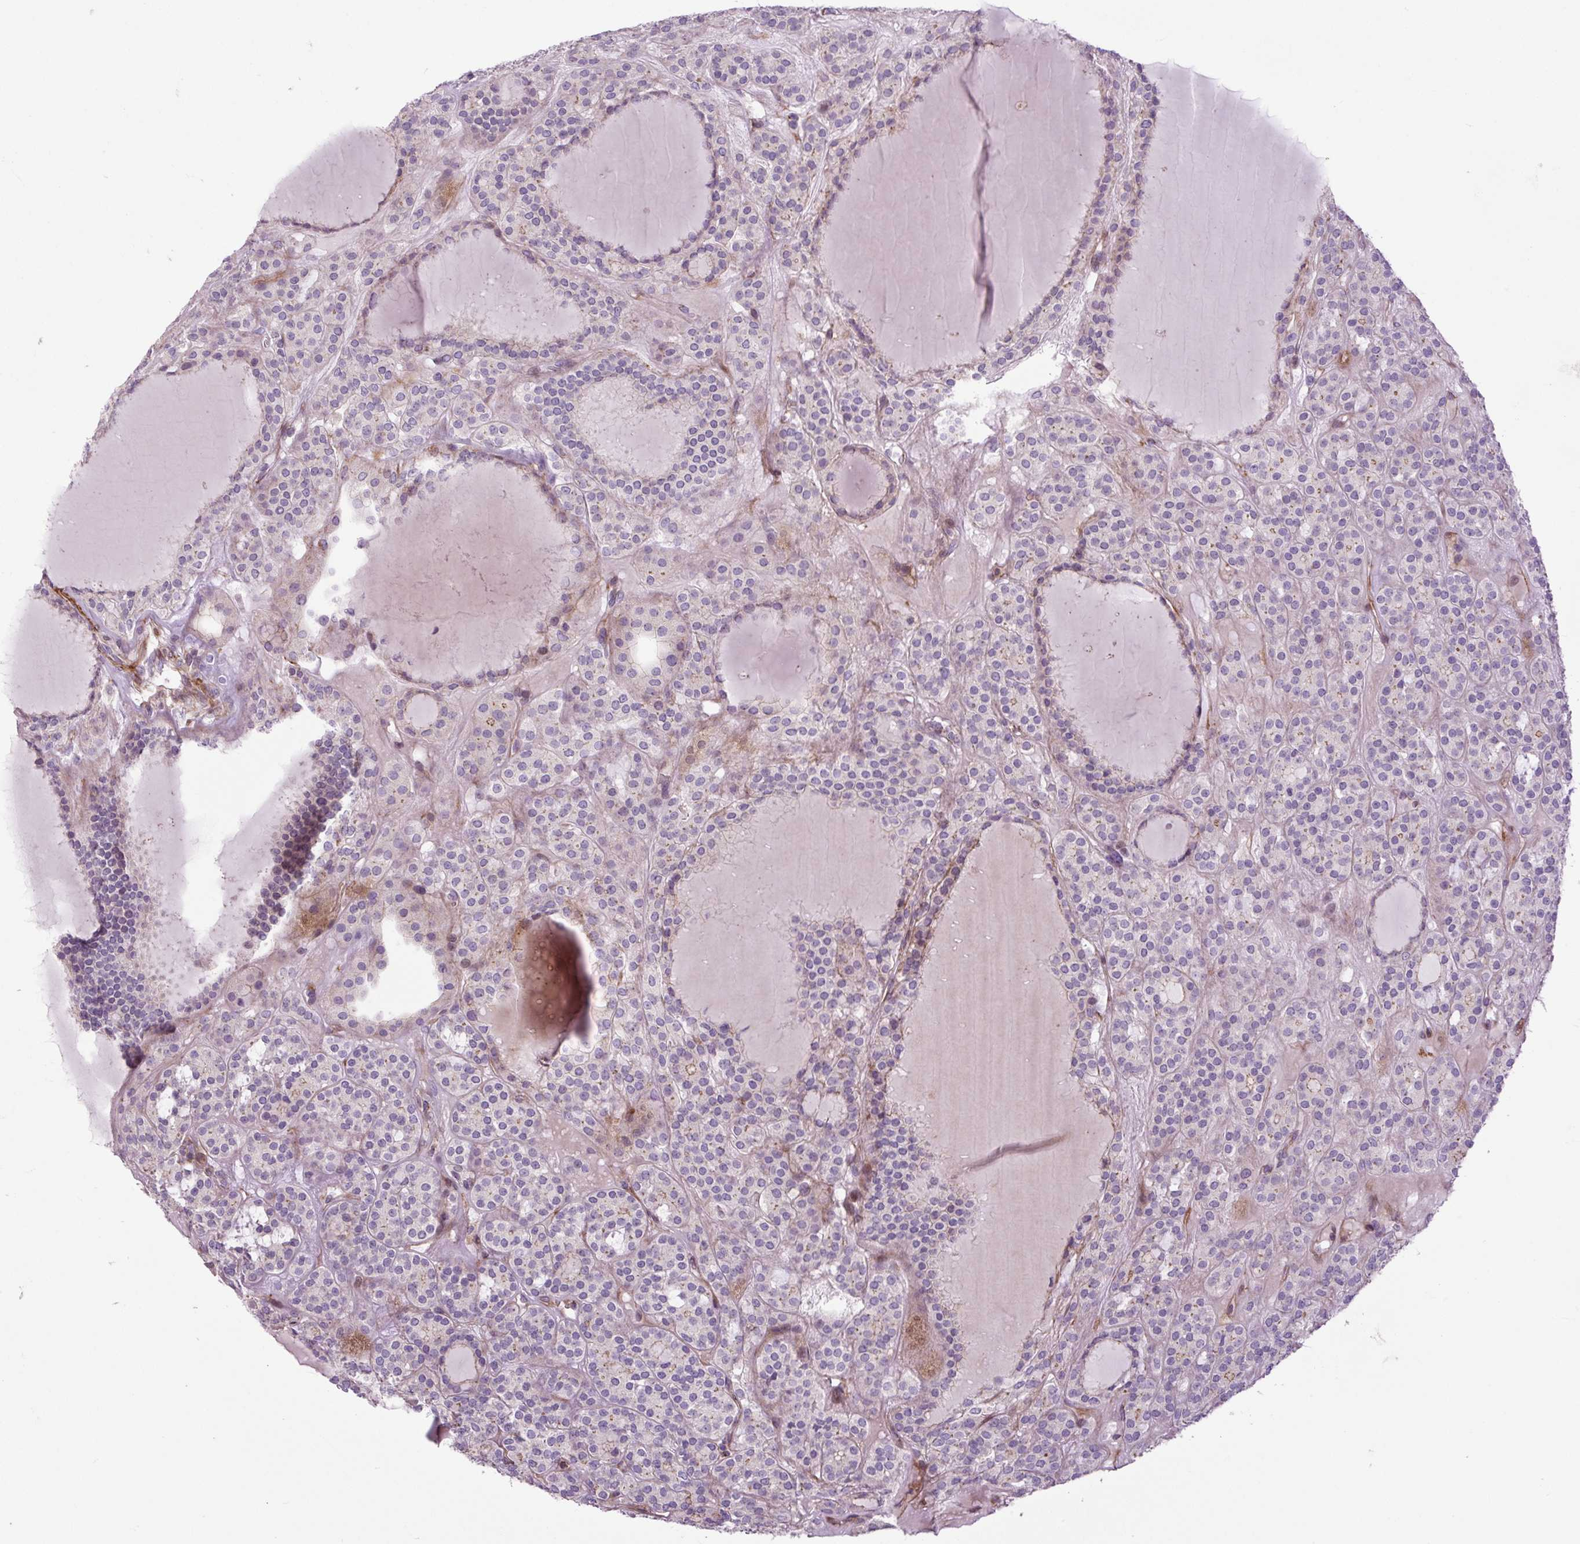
{"staining": {"intensity": "negative", "quantity": "none", "location": "none"}, "tissue": "thyroid cancer", "cell_type": "Tumor cells", "image_type": "cancer", "snomed": [{"axis": "morphology", "description": "Follicular adenoma carcinoma, NOS"}, {"axis": "topography", "description": "Thyroid gland"}], "caption": "Tumor cells are negative for protein expression in human thyroid follicular adenoma carcinoma.", "gene": "ZNF197", "patient": {"sex": "female", "age": 63}}